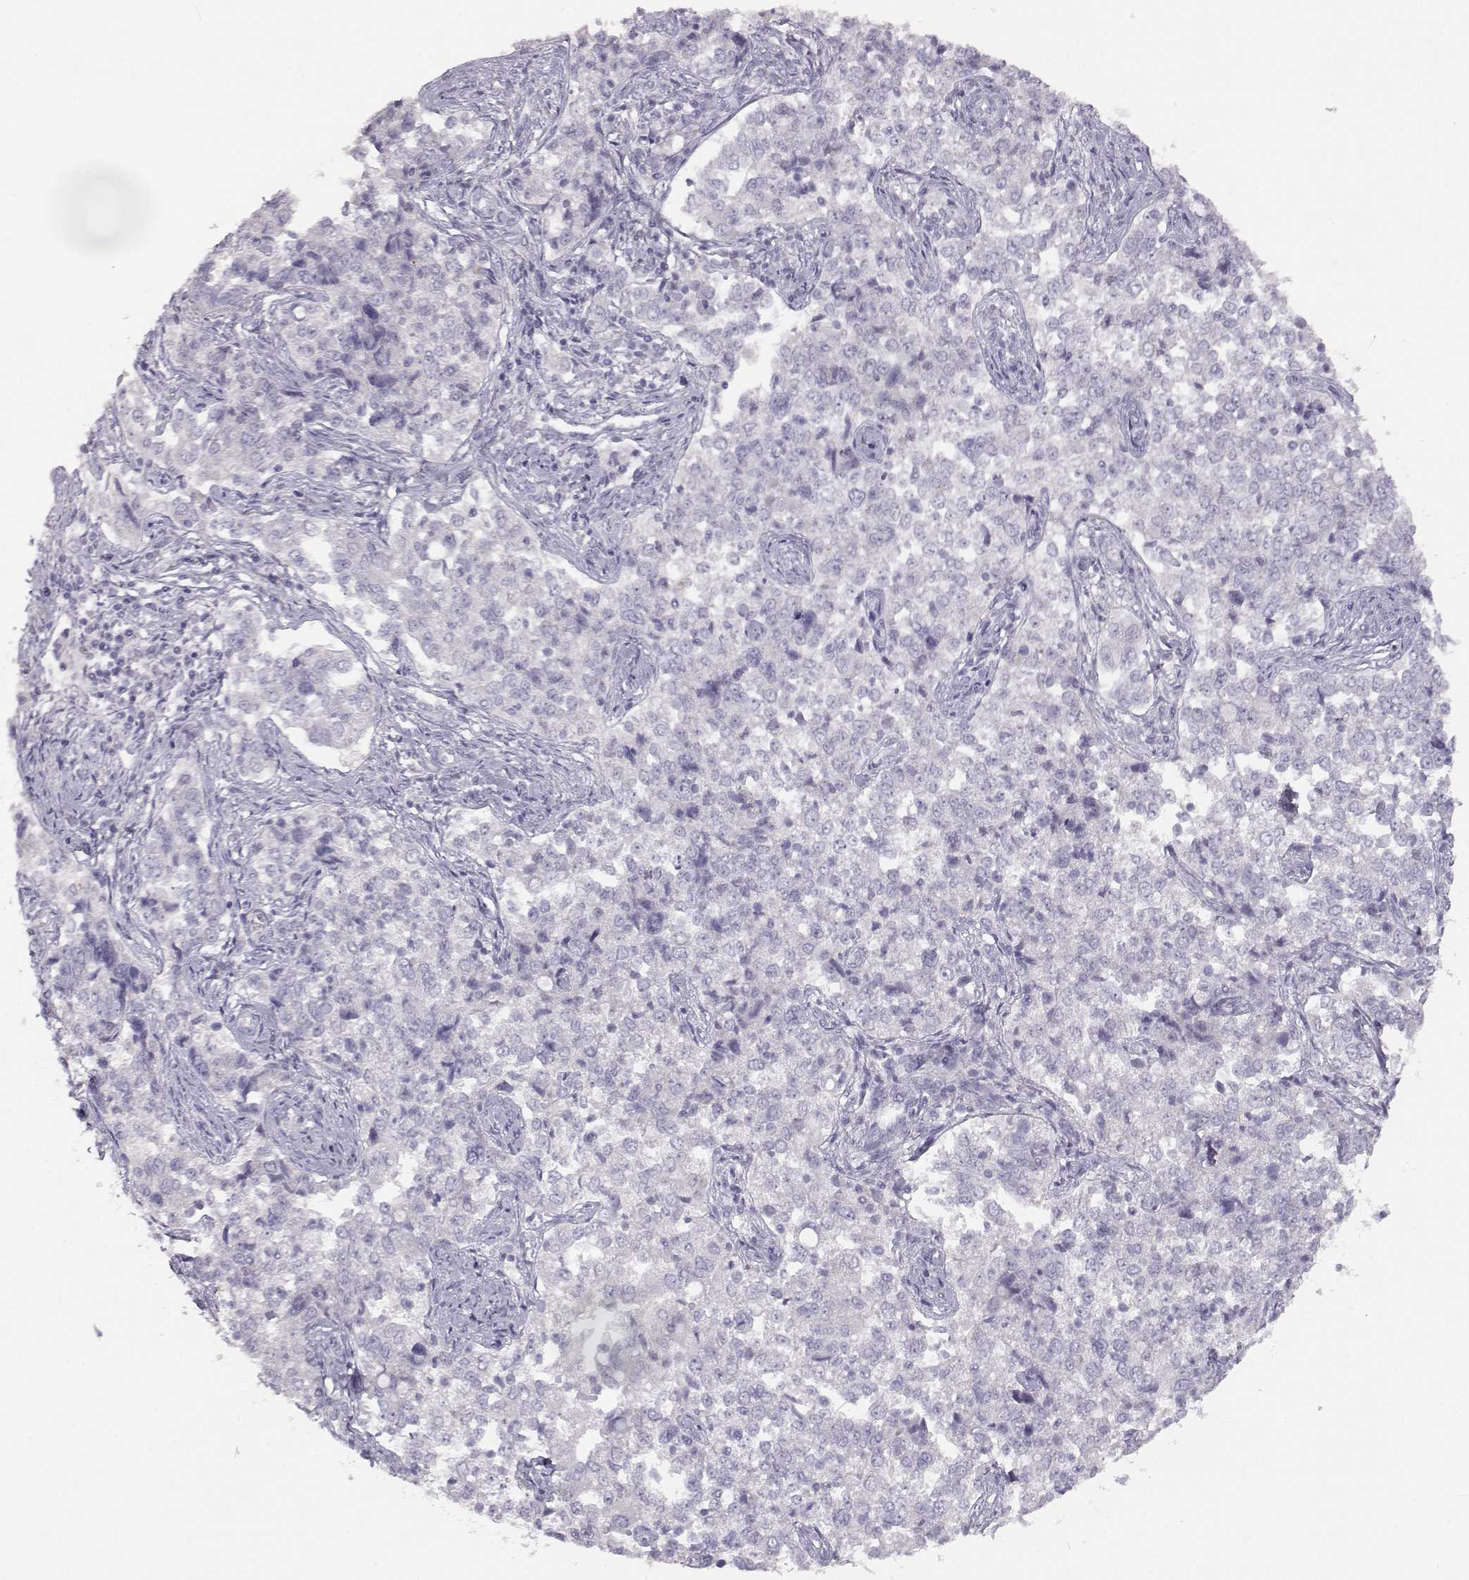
{"staining": {"intensity": "negative", "quantity": "none", "location": "none"}, "tissue": "endometrial cancer", "cell_type": "Tumor cells", "image_type": "cancer", "snomed": [{"axis": "morphology", "description": "Adenocarcinoma, NOS"}, {"axis": "topography", "description": "Endometrium"}], "caption": "Immunohistochemistry of human adenocarcinoma (endometrial) reveals no positivity in tumor cells.", "gene": "LEPR", "patient": {"sex": "female", "age": 43}}